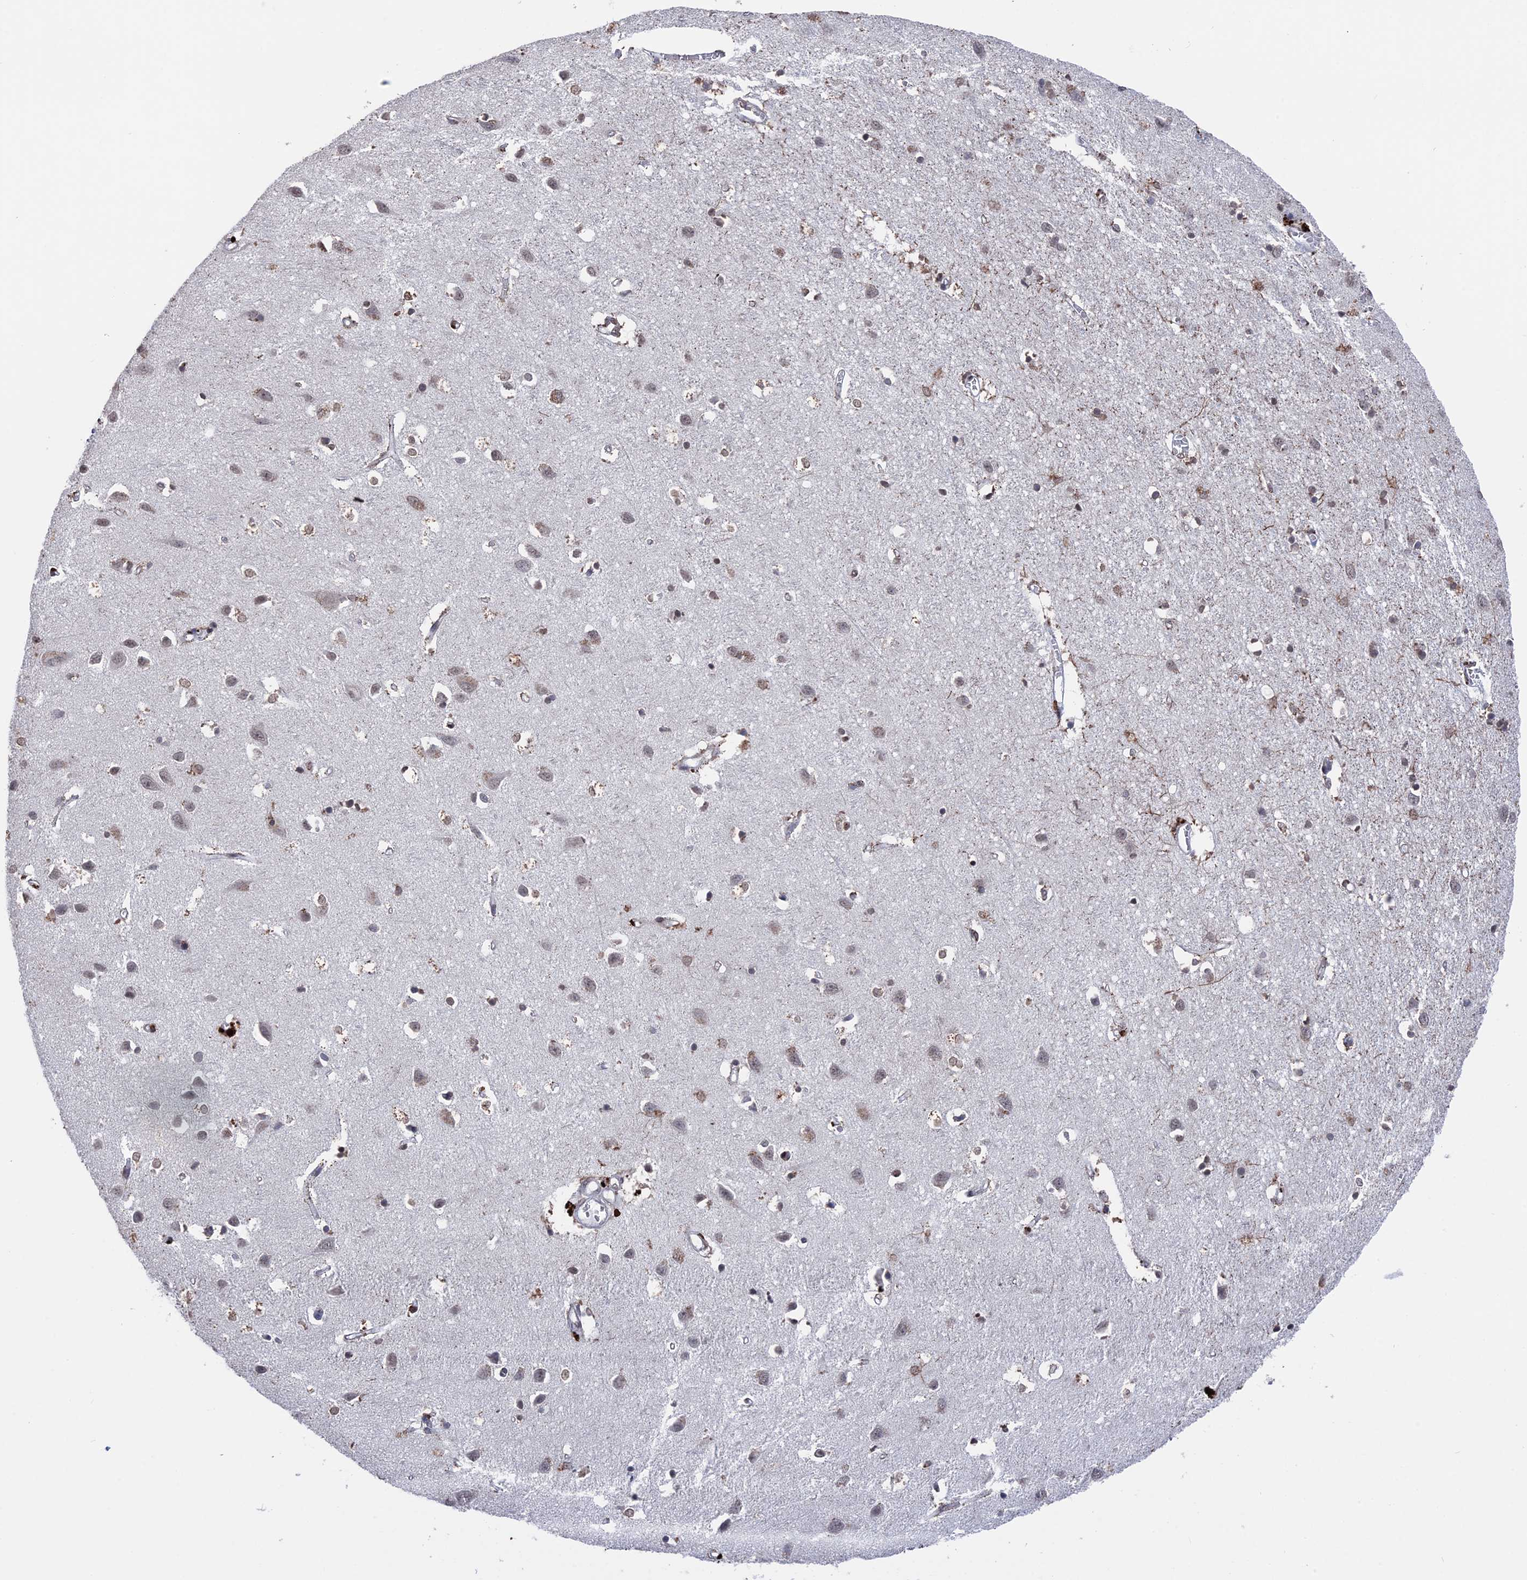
{"staining": {"intensity": "weak", "quantity": "<25%", "location": "nuclear"}, "tissue": "cerebral cortex", "cell_type": "Endothelial cells", "image_type": "normal", "snomed": [{"axis": "morphology", "description": "Normal tissue, NOS"}, {"axis": "topography", "description": "Cerebral cortex"}], "caption": "This is an immunohistochemistry image of benign cerebral cortex. There is no staining in endothelial cells.", "gene": "NR2C2AP", "patient": {"sex": "female", "age": 64}}